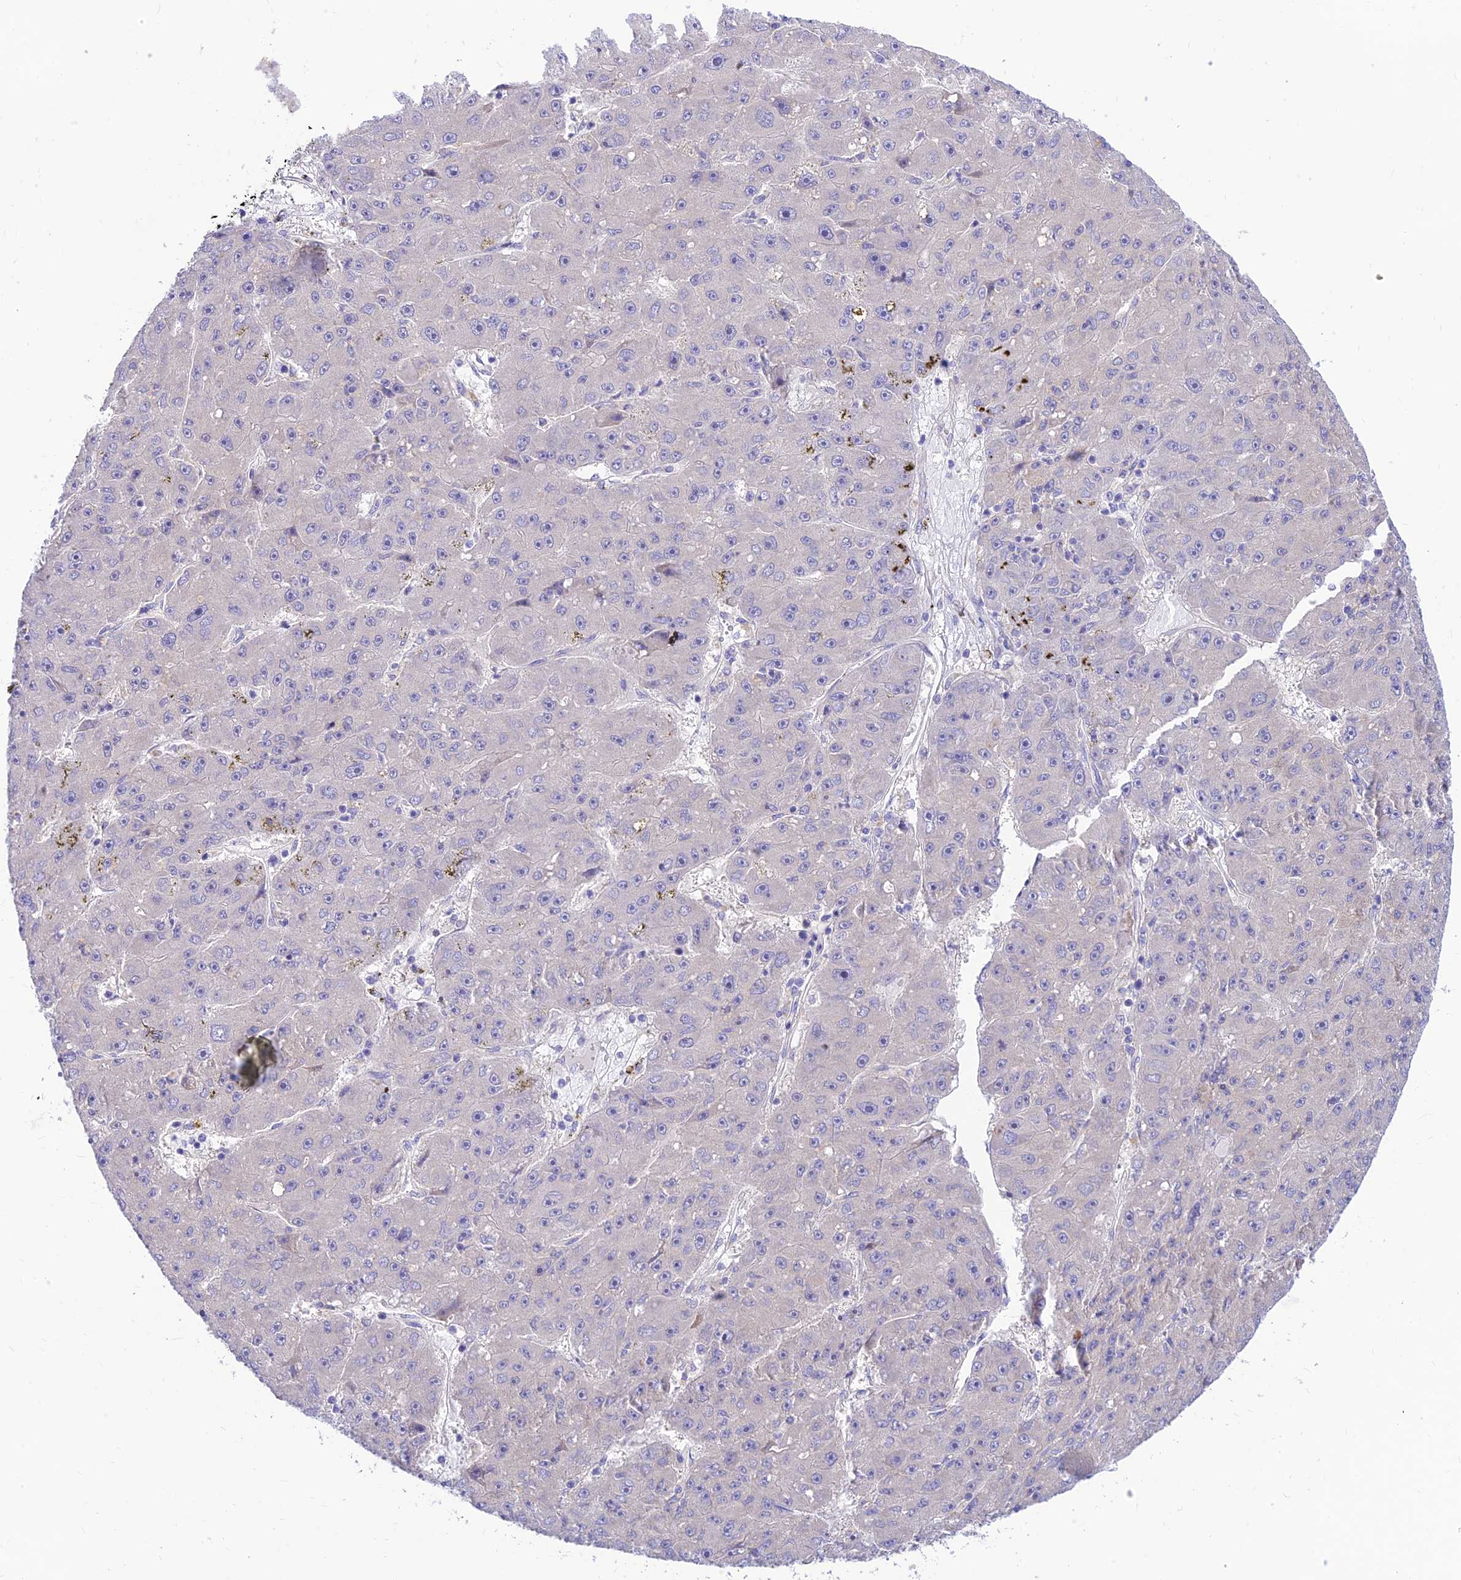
{"staining": {"intensity": "negative", "quantity": "none", "location": "none"}, "tissue": "liver cancer", "cell_type": "Tumor cells", "image_type": "cancer", "snomed": [{"axis": "morphology", "description": "Carcinoma, Hepatocellular, NOS"}, {"axis": "topography", "description": "Liver"}], "caption": "There is no significant expression in tumor cells of liver cancer.", "gene": "FAM186B", "patient": {"sex": "male", "age": 67}}